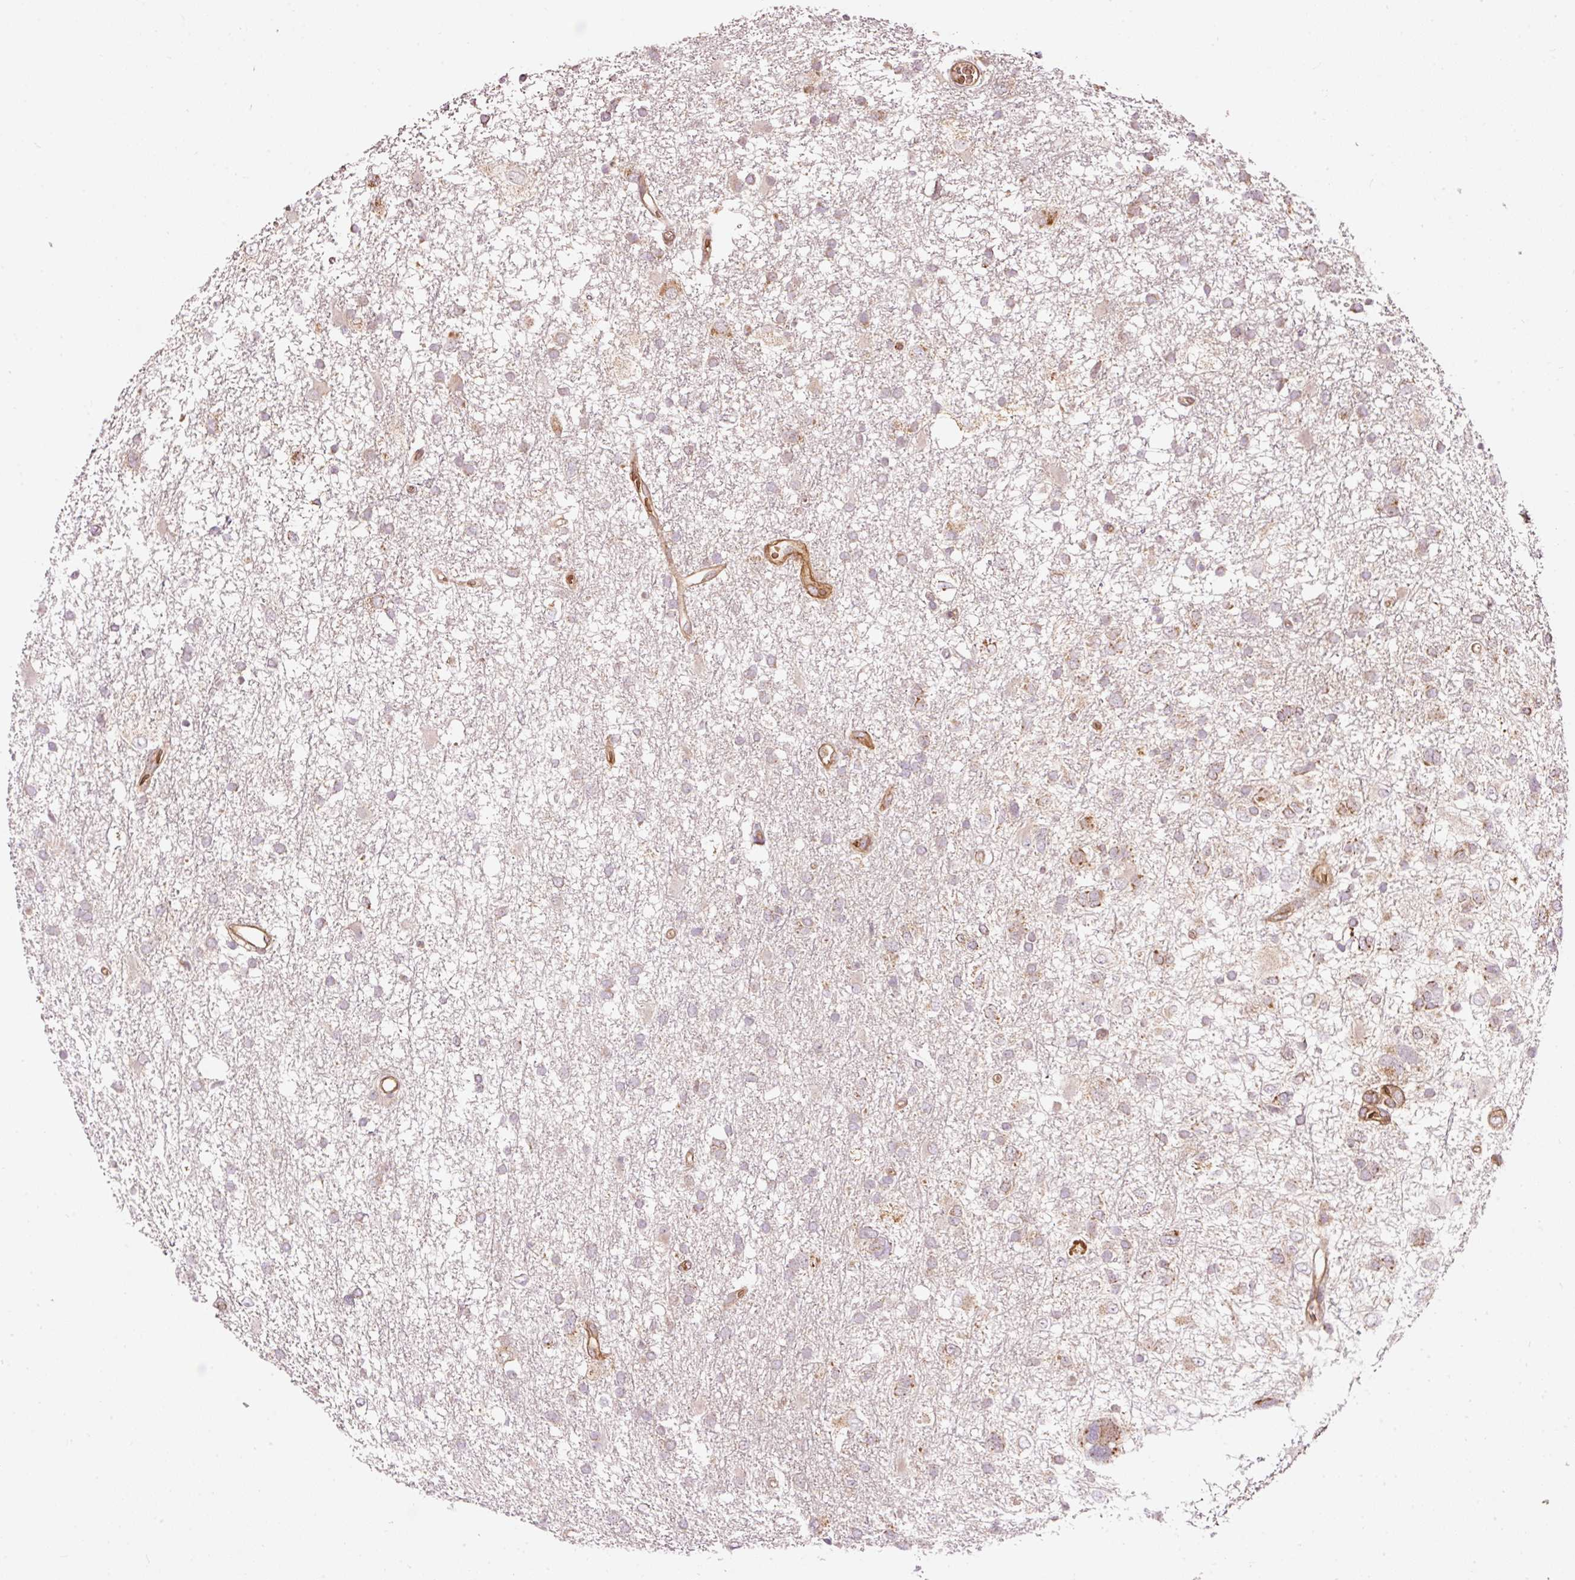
{"staining": {"intensity": "moderate", "quantity": "<25%", "location": "cytoplasmic/membranous"}, "tissue": "glioma", "cell_type": "Tumor cells", "image_type": "cancer", "snomed": [{"axis": "morphology", "description": "Glioma, malignant, High grade"}, {"axis": "topography", "description": "Brain"}], "caption": "Brown immunohistochemical staining in glioma shows moderate cytoplasmic/membranous expression in about <25% of tumor cells.", "gene": "ADCY4", "patient": {"sex": "male", "age": 61}}